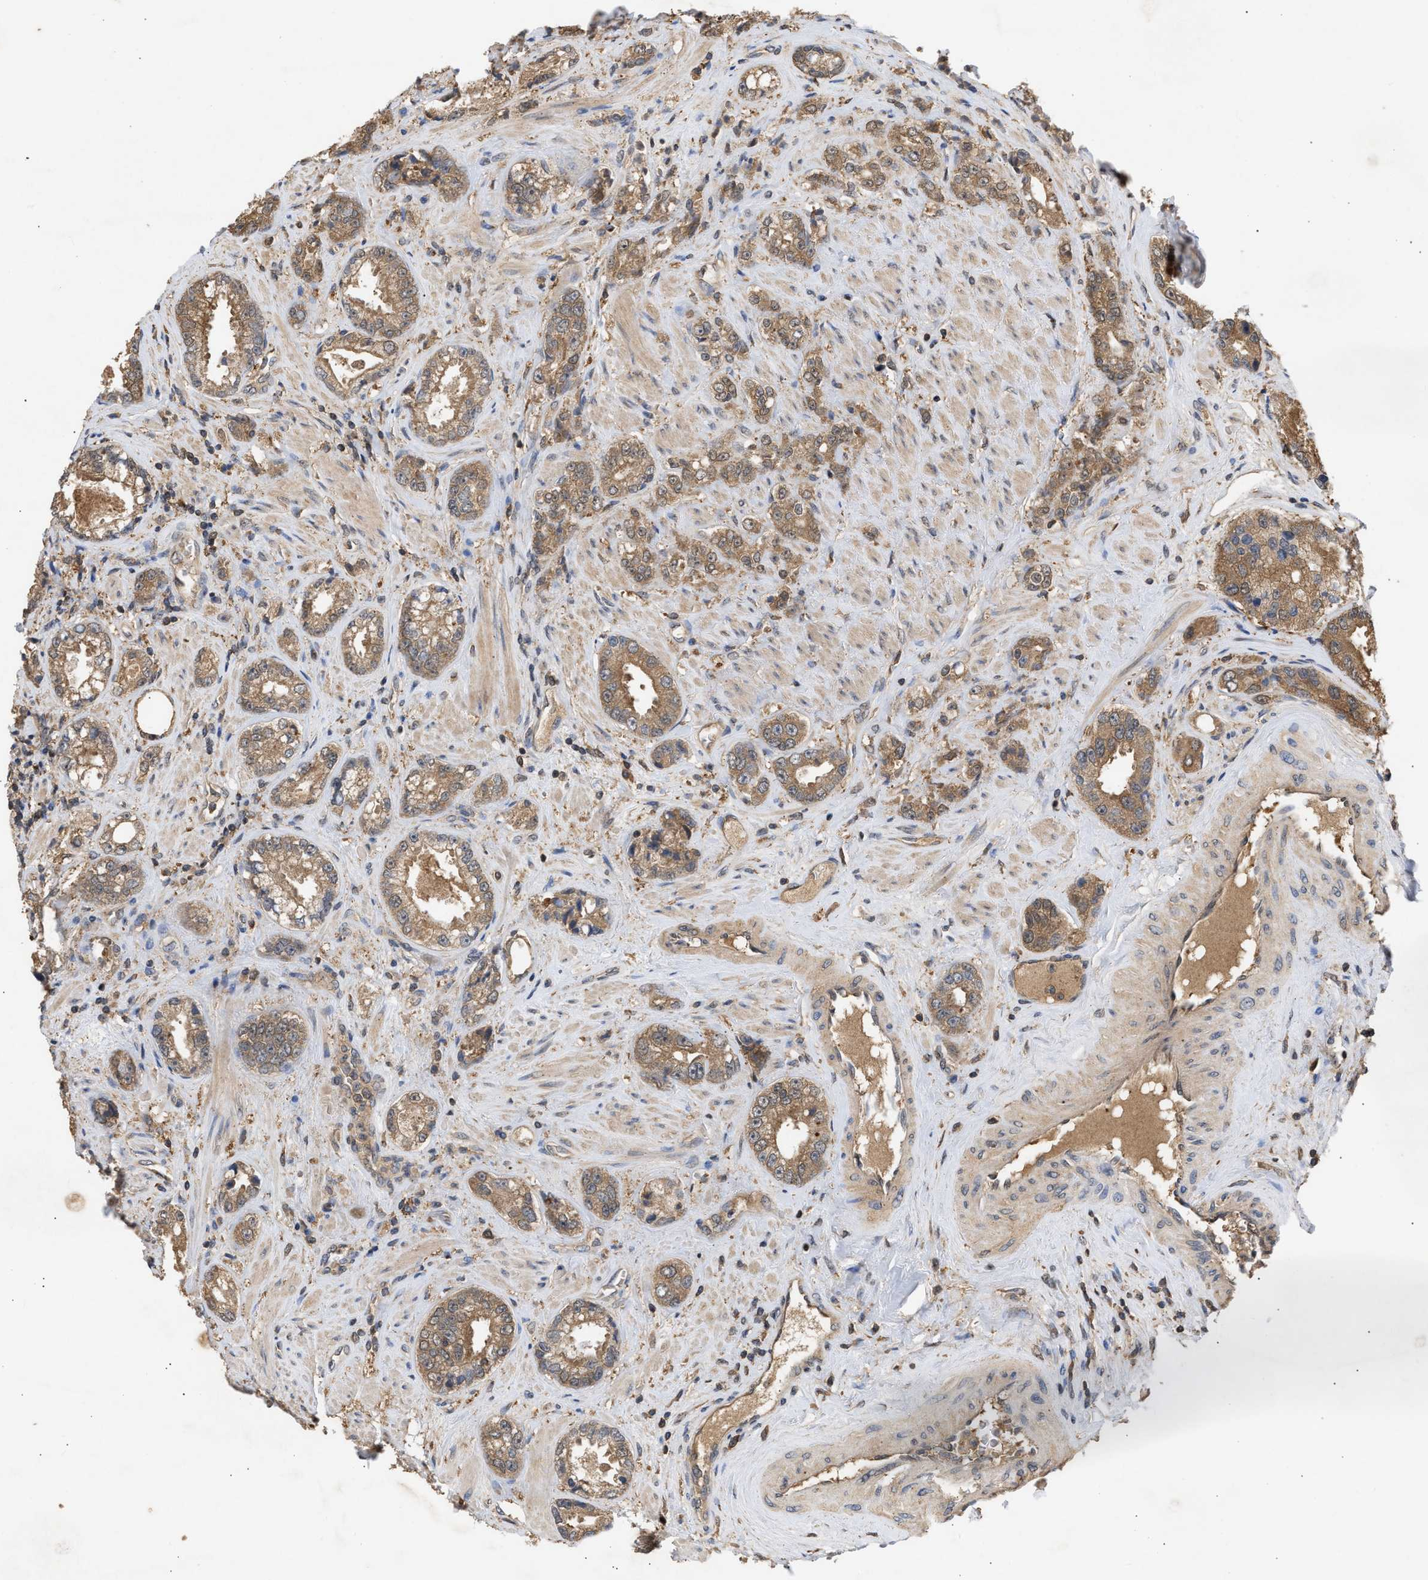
{"staining": {"intensity": "moderate", "quantity": ">75%", "location": "cytoplasmic/membranous"}, "tissue": "prostate cancer", "cell_type": "Tumor cells", "image_type": "cancer", "snomed": [{"axis": "morphology", "description": "Adenocarcinoma, High grade"}, {"axis": "topography", "description": "Prostate"}], "caption": "Human adenocarcinoma (high-grade) (prostate) stained for a protein (brown) reveals moderate cytoplasmic/membranous positive positivity in about >75% of tumor cells.", "gene": "FITM1", "patient": {"sex": "male", "age": 61}}